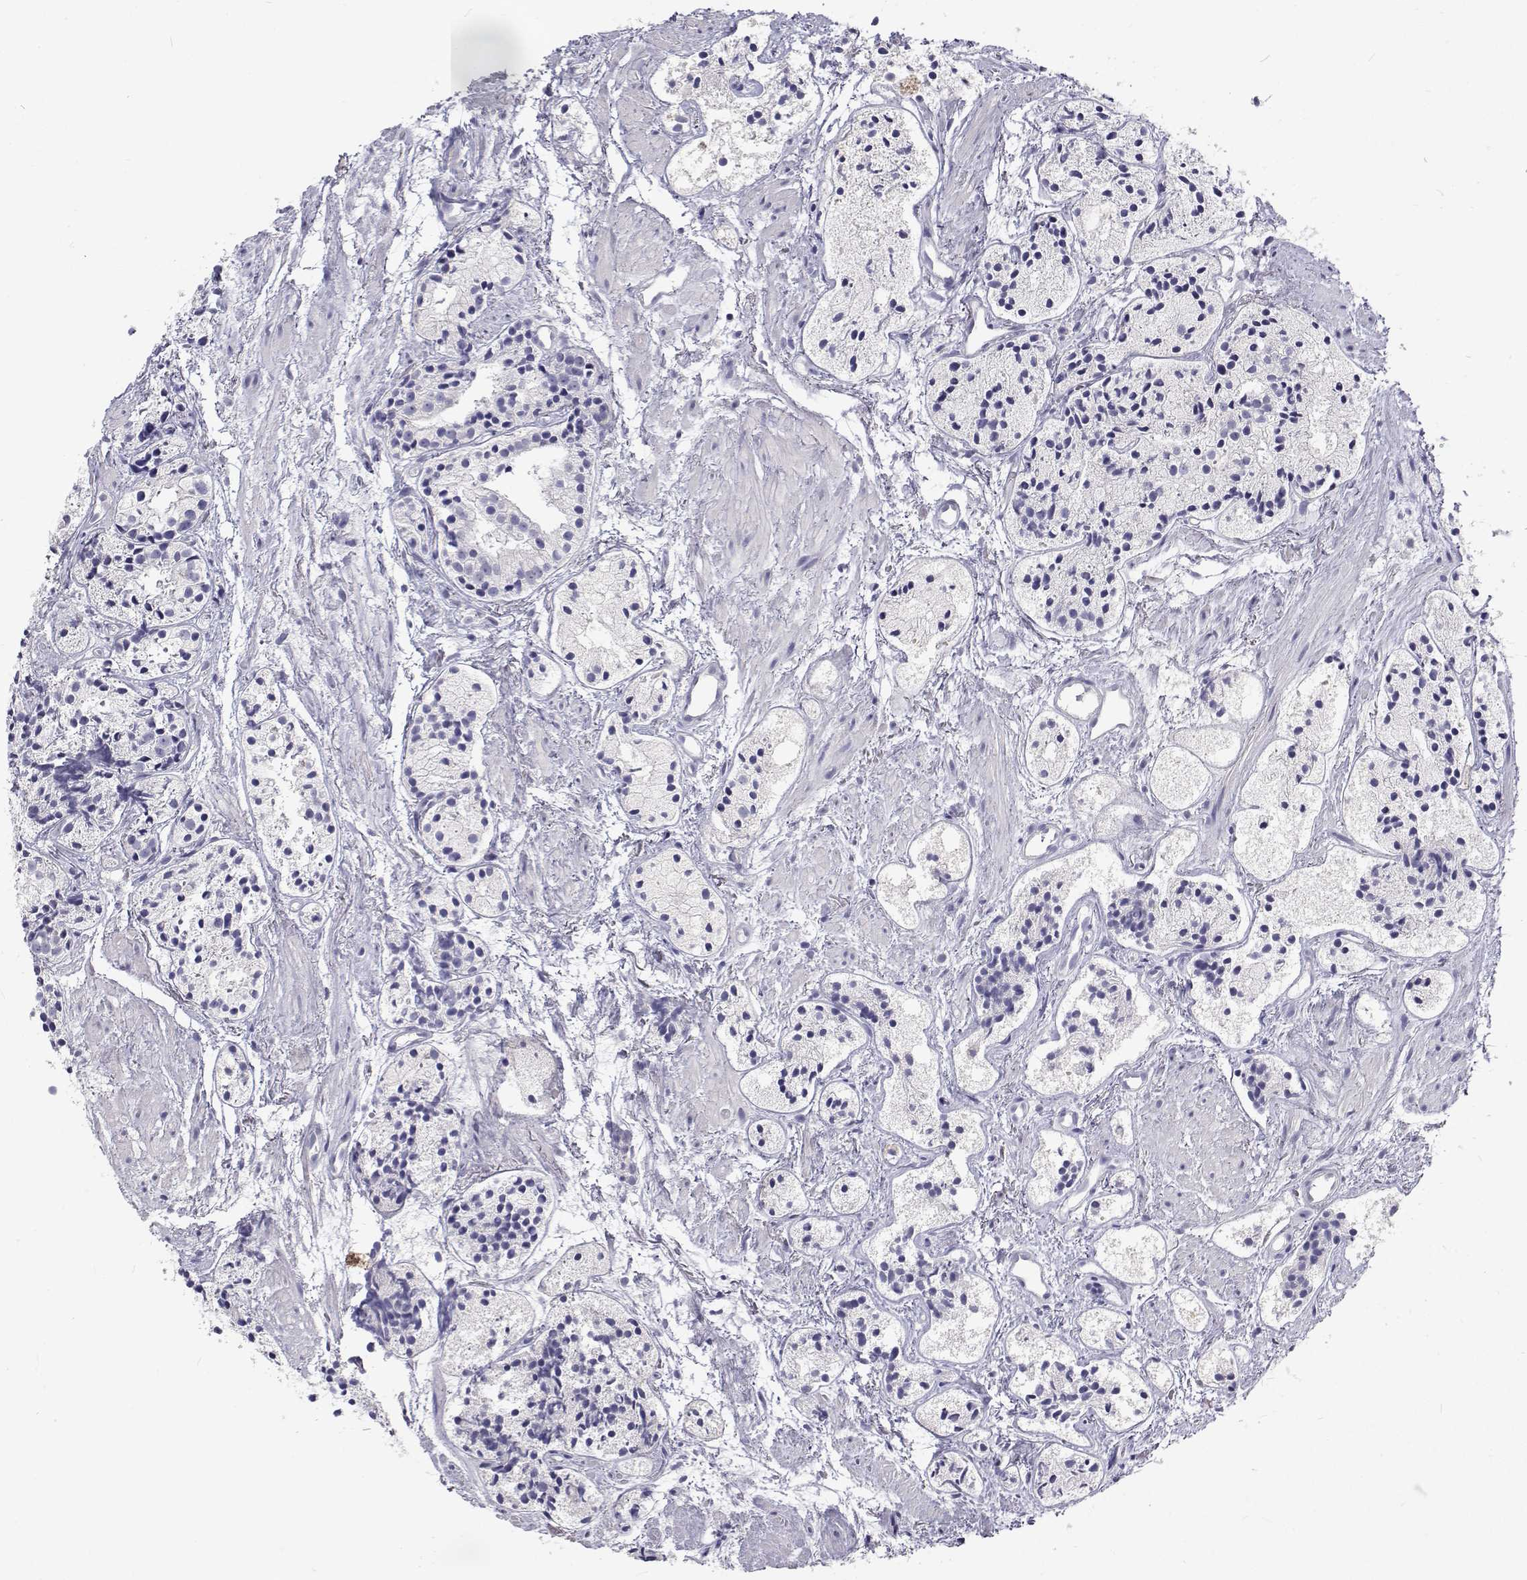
{"staining": {"intensity": "negative", "quantity": "none", "location": "none"}, "tissue": "prostate cancer", "cell_type": "Tumor cells", "image_type": "cancer", "snomed": [{"axis": "morphology", "description": "Adenocarcinoma, High grade"}, {"axis": "topography", "description": "Prostate"}], "caption": "Tumor cells are negative for protein expression in human prostate cancer (adenocarcinoma (high-grade)).", "gene": "NCR2", "patient": {"sex": "male", "age": 85}}